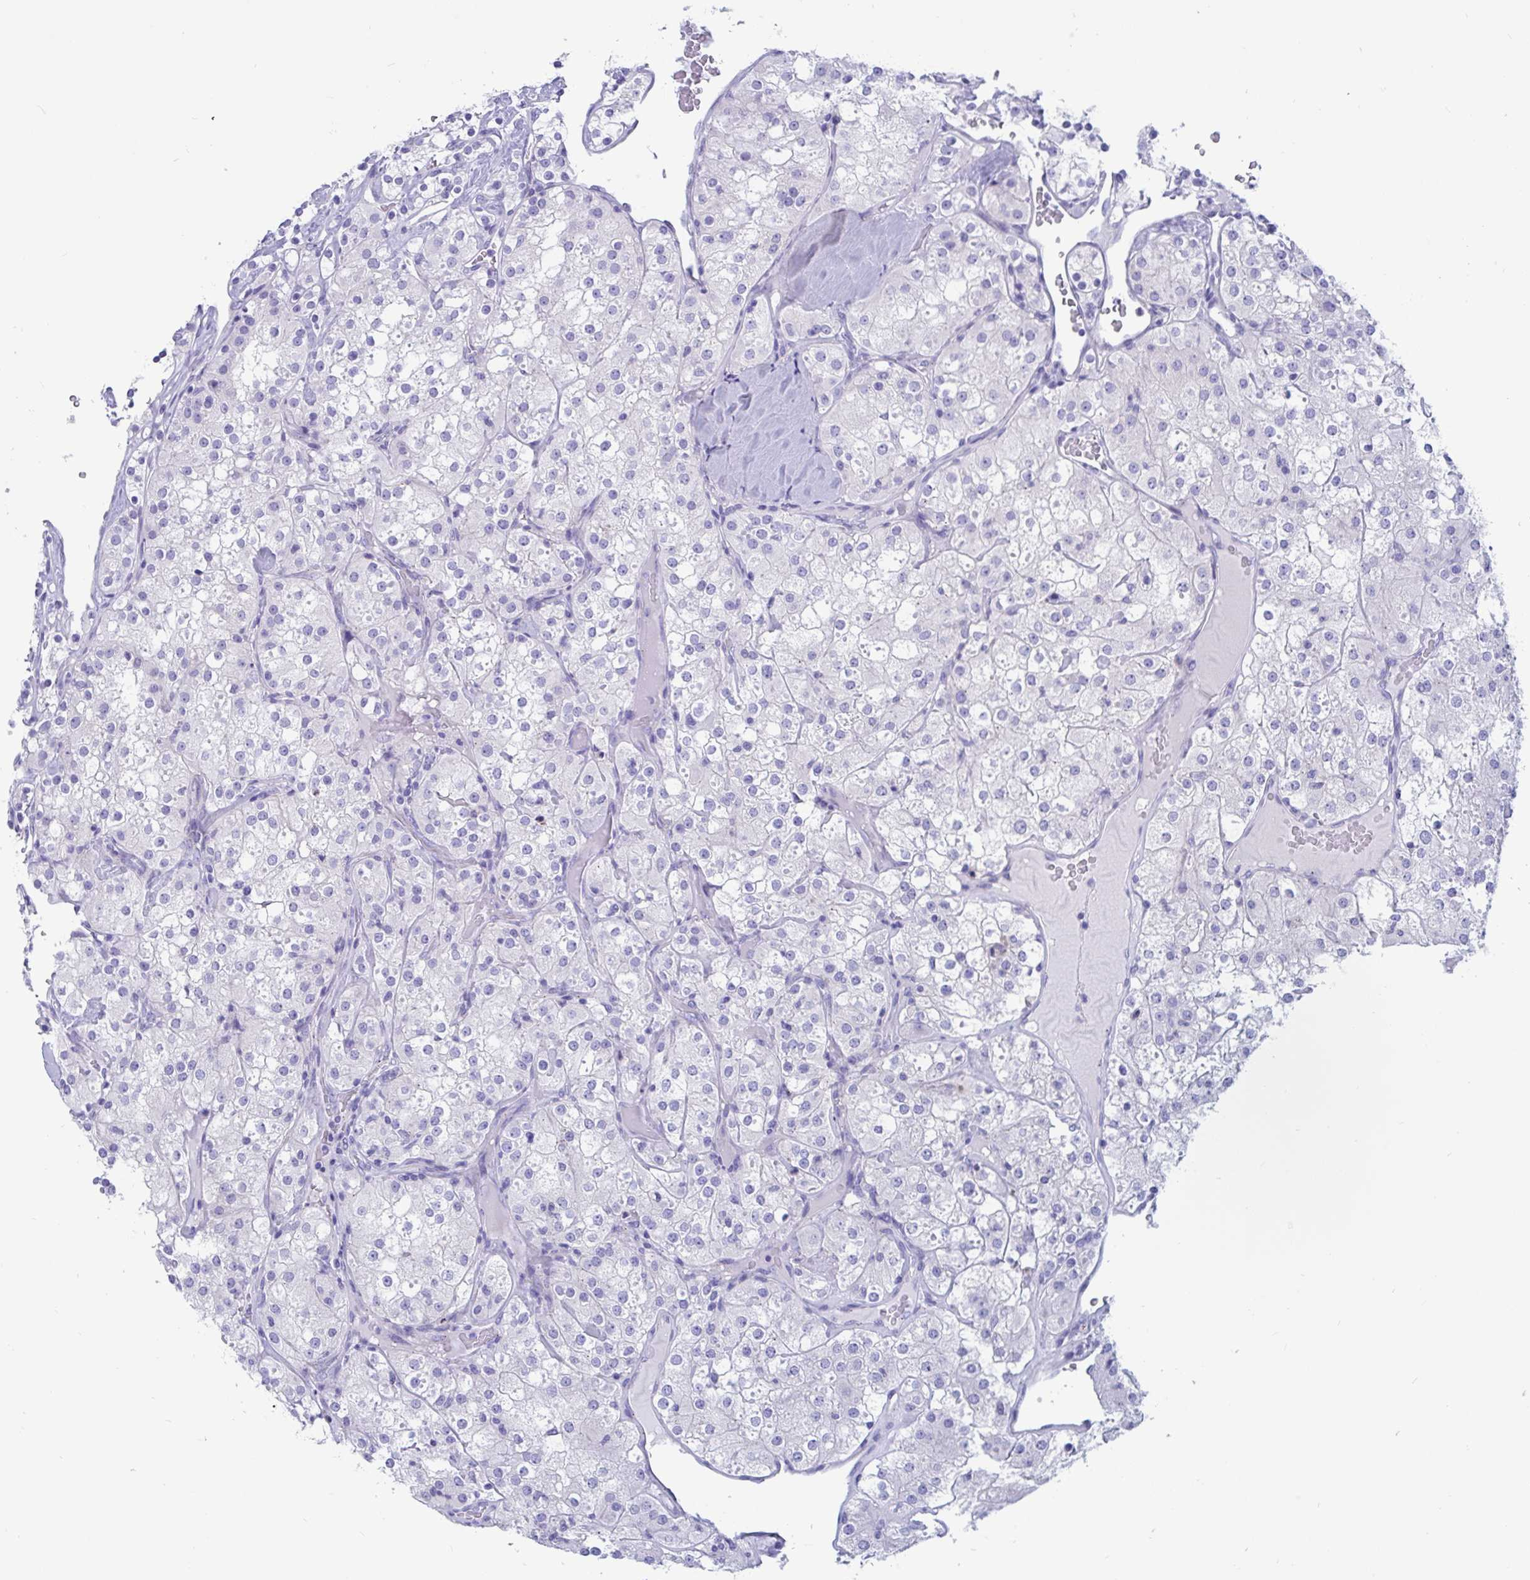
{"staining": {"intensity": "negative", "quantity": "none", "location": "none"}, "tissue": "renal cancer", "cell_type": "Tumor cells", "image_type": "cancer", "snomed": [{"axis": "morphology", "description": "Adenocarcinoma, NOS"}, {"axis": "topography", "description": "Kidney"}], "caption": "An immunohistochemistry photomicrograph of renal cancer (adenocarcinoma) is shown. There is no staining in tumor cells of renal cancer (adenocarcinoma).", "gene": "RNASE3", "patient": {"sex": "male", "age": 77}}